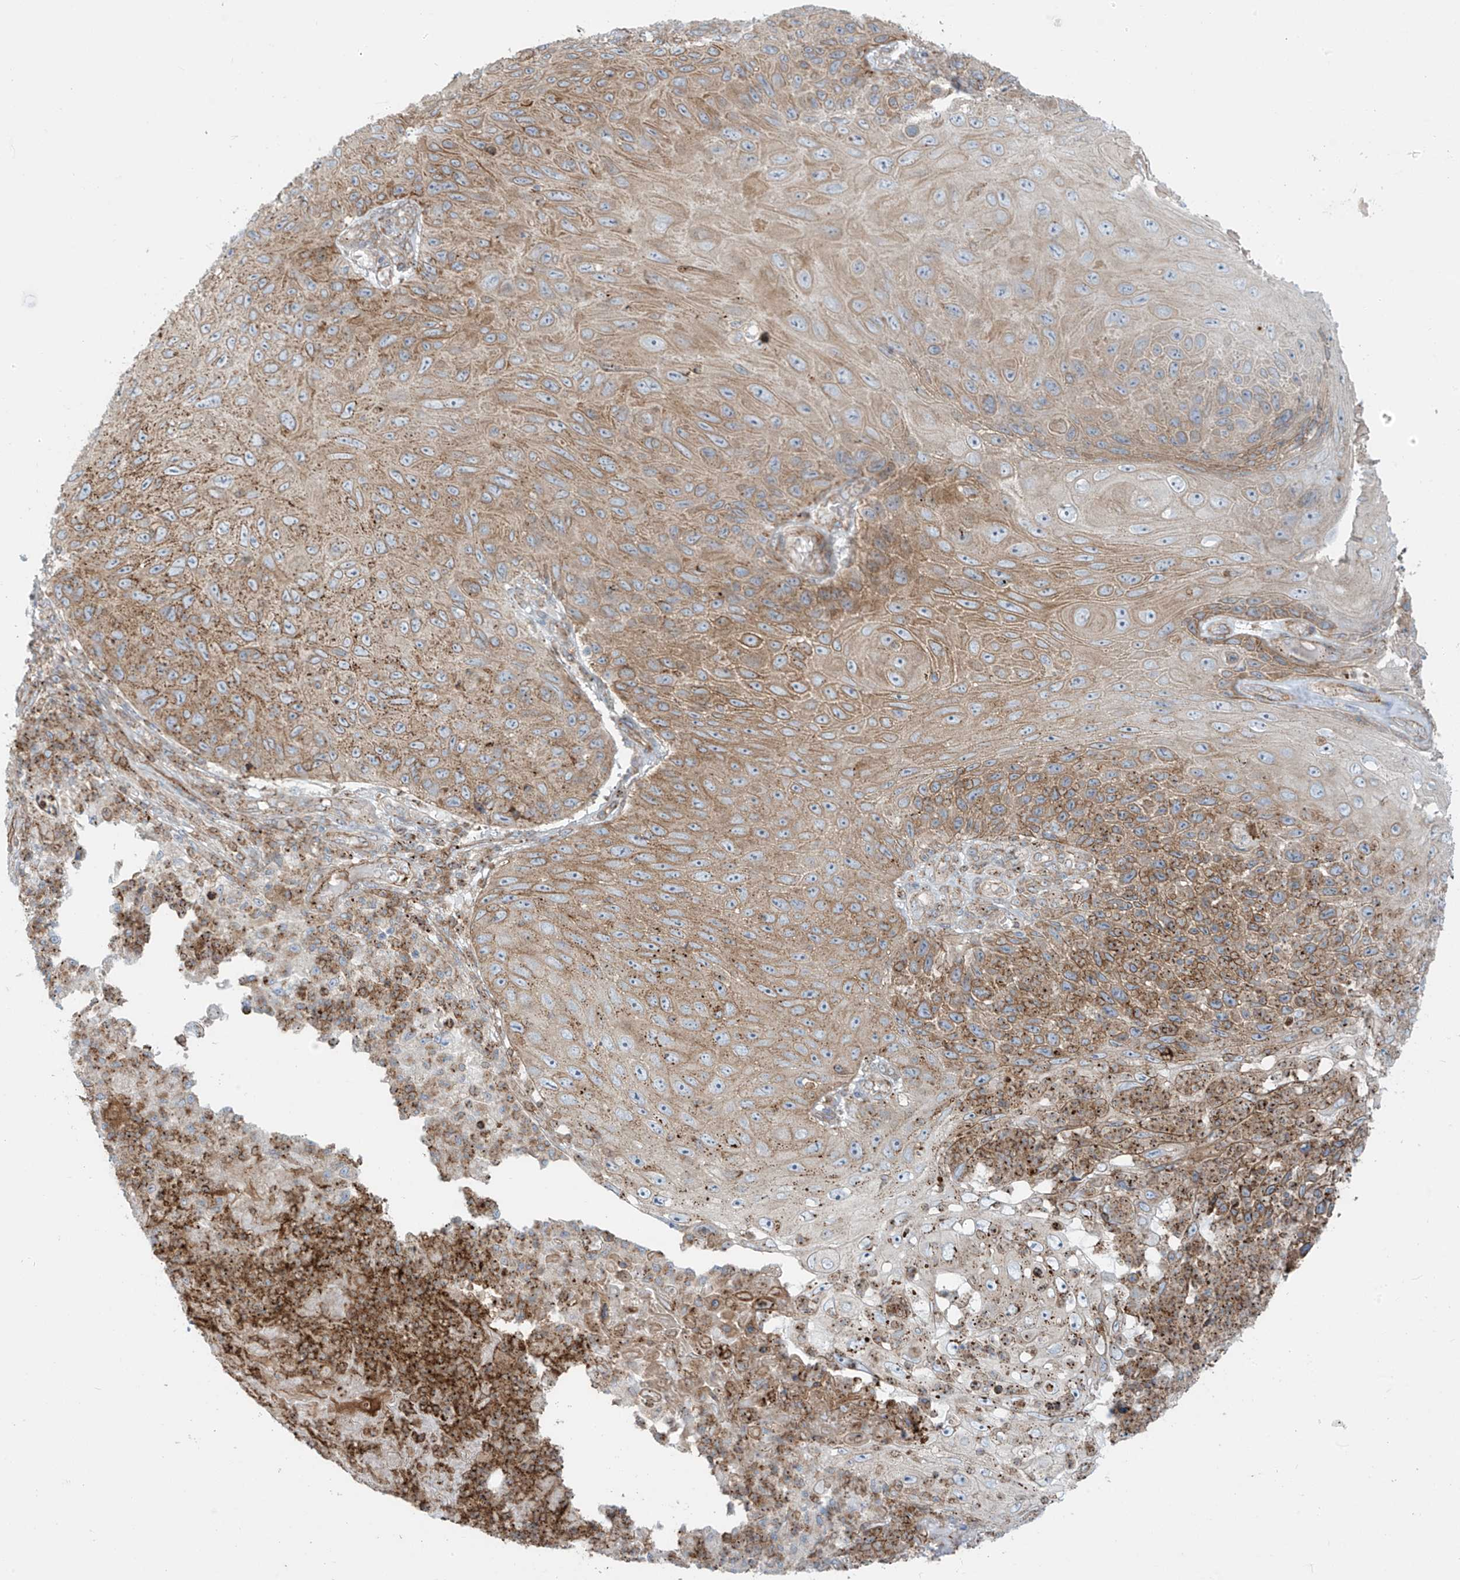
{"staining": {"intensity": "moderate", "quantity": "25%-75%", "location": "cytoplasmic/membranous"}, "tissue": "skin cancer", "cell_type": "Tumor cells", "image_type": "cancer", "snomed": [{"axis": "morphology", "description": "Squamous cell carcinoma, NOS"}, {"axis": "topography", "description": "Skin"}], "caption": "Immunohistochemistry (IHC) photomicrograph of neoplastic tissue: skin cancer (squamous cell carcinoma) stained using immunohistochemistry shows medium levels of moderate protein expression localized specifically in the cytoplasmic/membranous of tumor cells, appearing as a cytoplasmic/membranous brown color.", "gene": "LZTS3", "patient": {"sex": "female", "age": 88}}